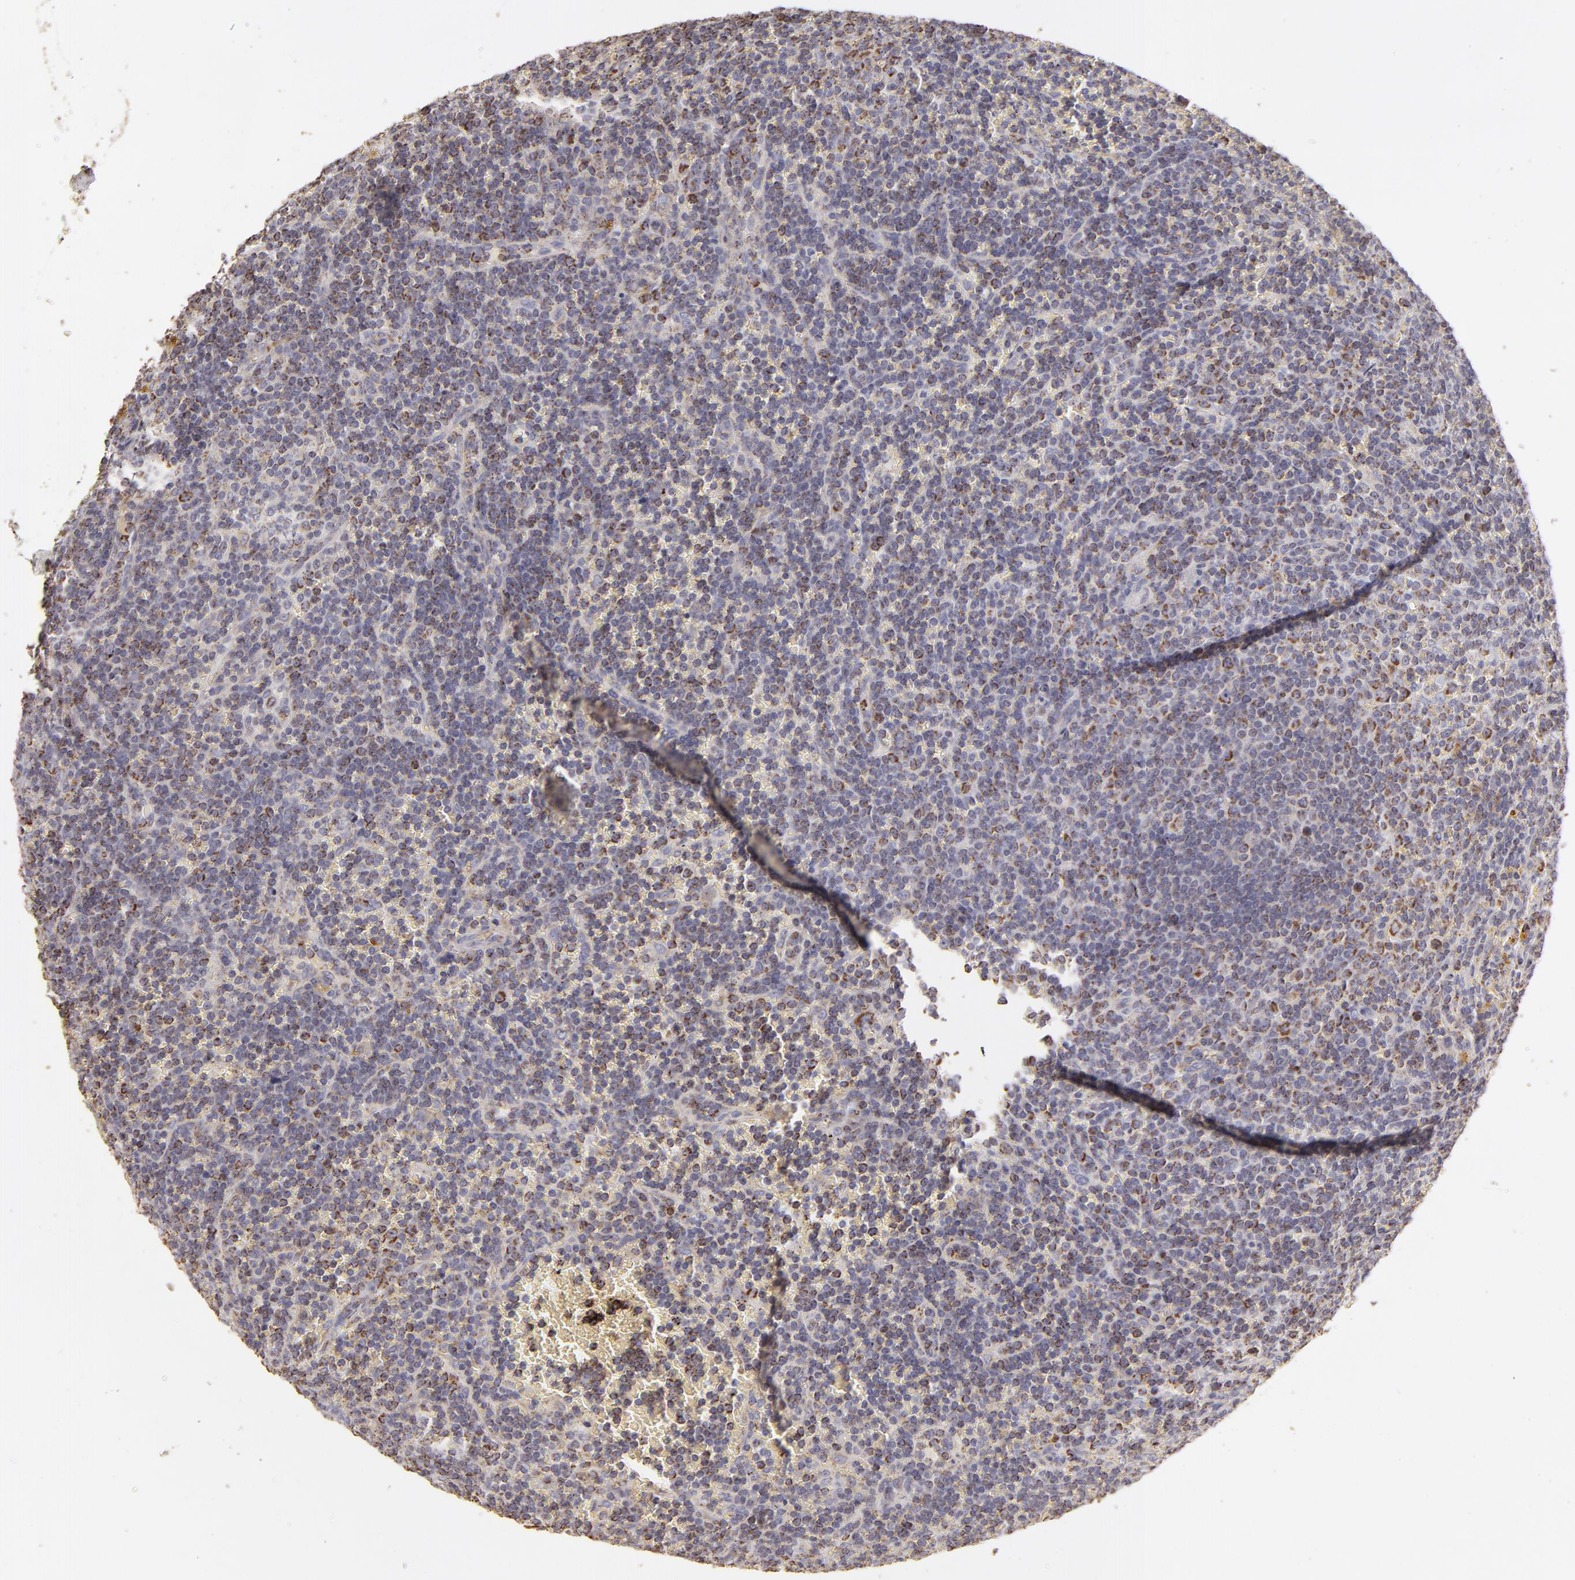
{"staining": {"intensity": "moderate", "quantity": "<25%", "location": "cytoplasmic/membranous"}, "tissue": "lymphoma", "cell_type": "Tumor cells", "image_type": "cancer", "snomed": [{"axis": "morphology", "description": "Malignant lymphoma, non-Hodgkin's type, Low grade"}, {"axis": "topography", "description": "Spleen"}], "caption": "An image showing moderate cytoplasmic/membranous expression in approximately <25% of tumor cells in malignant lymphoma, non-Hodgkin's type (low-grade), as visualized by brown immunohistochemical staining.", "gene": "CFB", "patient": {"sex": "male", "age": 80}}